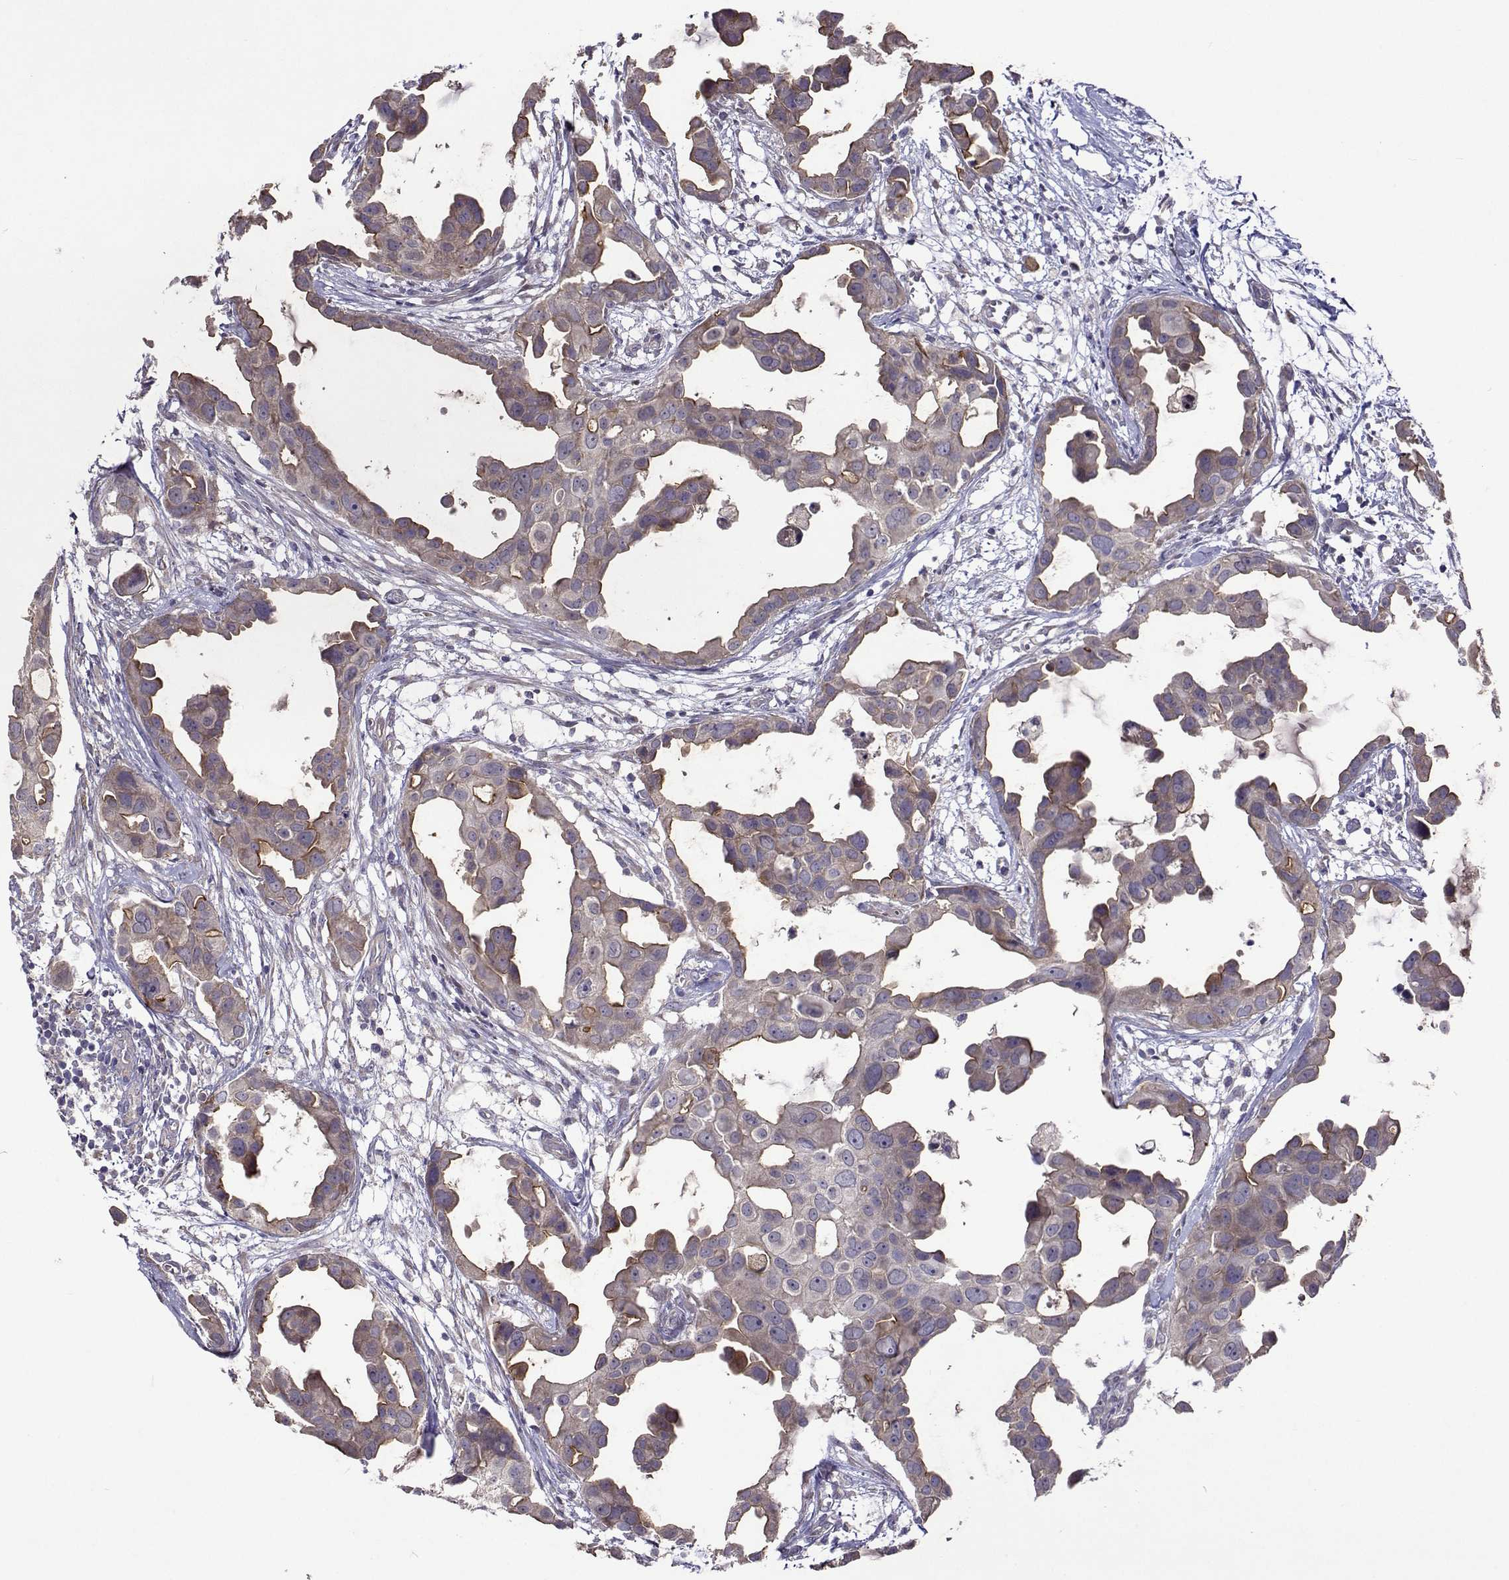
{"staining": {"intensity": "negative", "quantity": "none", "location": "none"}, "tissue": "breast cancer", "cell_type": "Tumor cells", "image_type": "cancer", "snomed": [{"axis": "morphology", "description": "Duct carcinoma"}, {"axis": "topography", "description": "Breast"}], "caption": "A high-resolution histopathology image shows immunohistochemistry (IHC) staining of breast cancer (intraductal carcinoma), which demonstrates no significant positivity in tumor cells.", "gene": "TARBP2", "patient": {"sex": "female", "age": 38}}